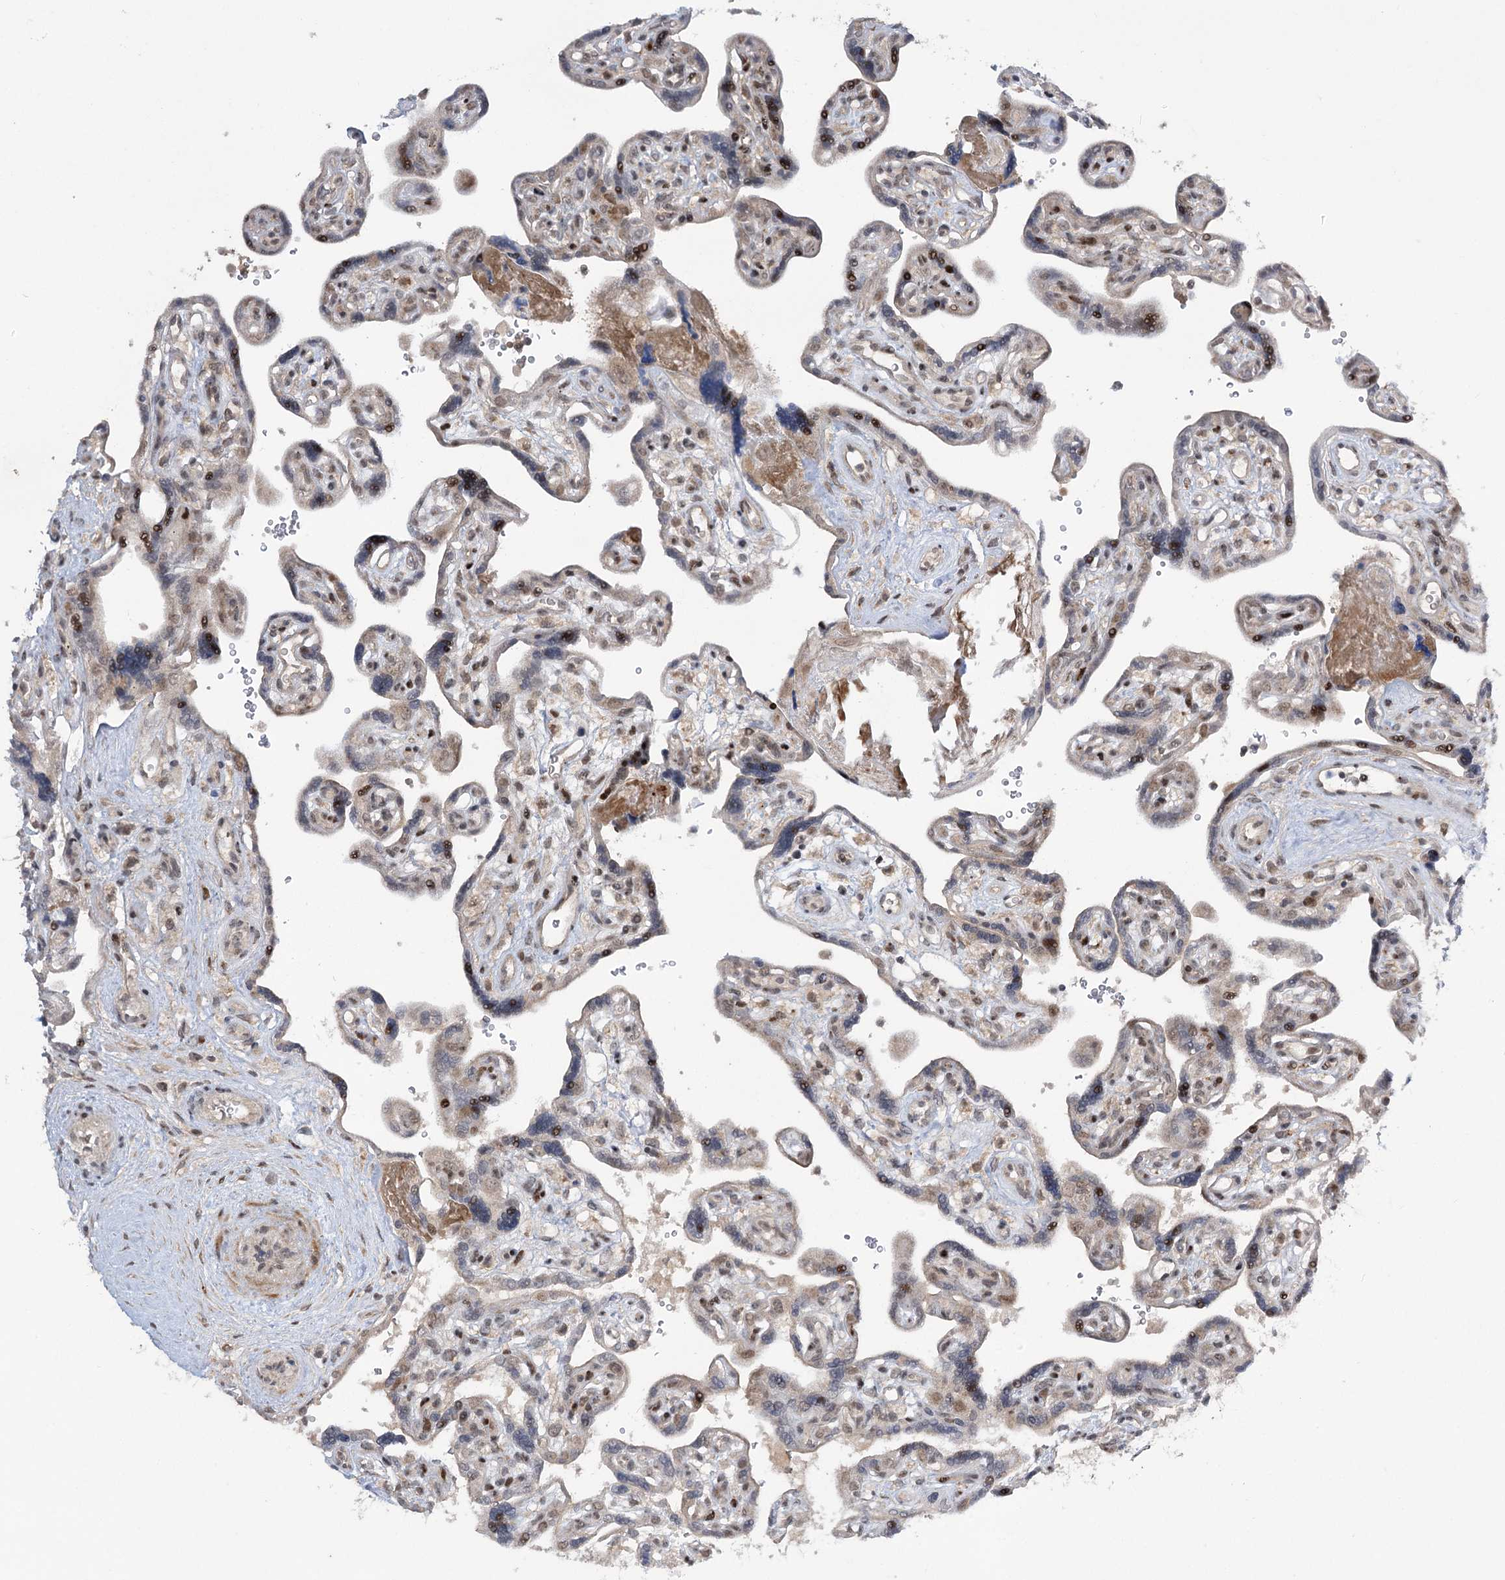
{"staining": {"intensity": "moderate", "quantity": "<25%", "location": "nuclear"}, "tissue": "placenta", "cell_type": "Trophoblastic cells", "image_type": "normal", "snomed": [{"axis": "morphology", "description": "Normal tissue, NOS"}, {"axis": "topography", "description": "Placenta"}], "caption": "Approximately <25% of trophoblastic cells in normal placenta show moderate nuclear protein staining as visualized by brown immunohistochemical staining.", "gene": "HELQ", "patient": {"sex": "female", "age": 39}}